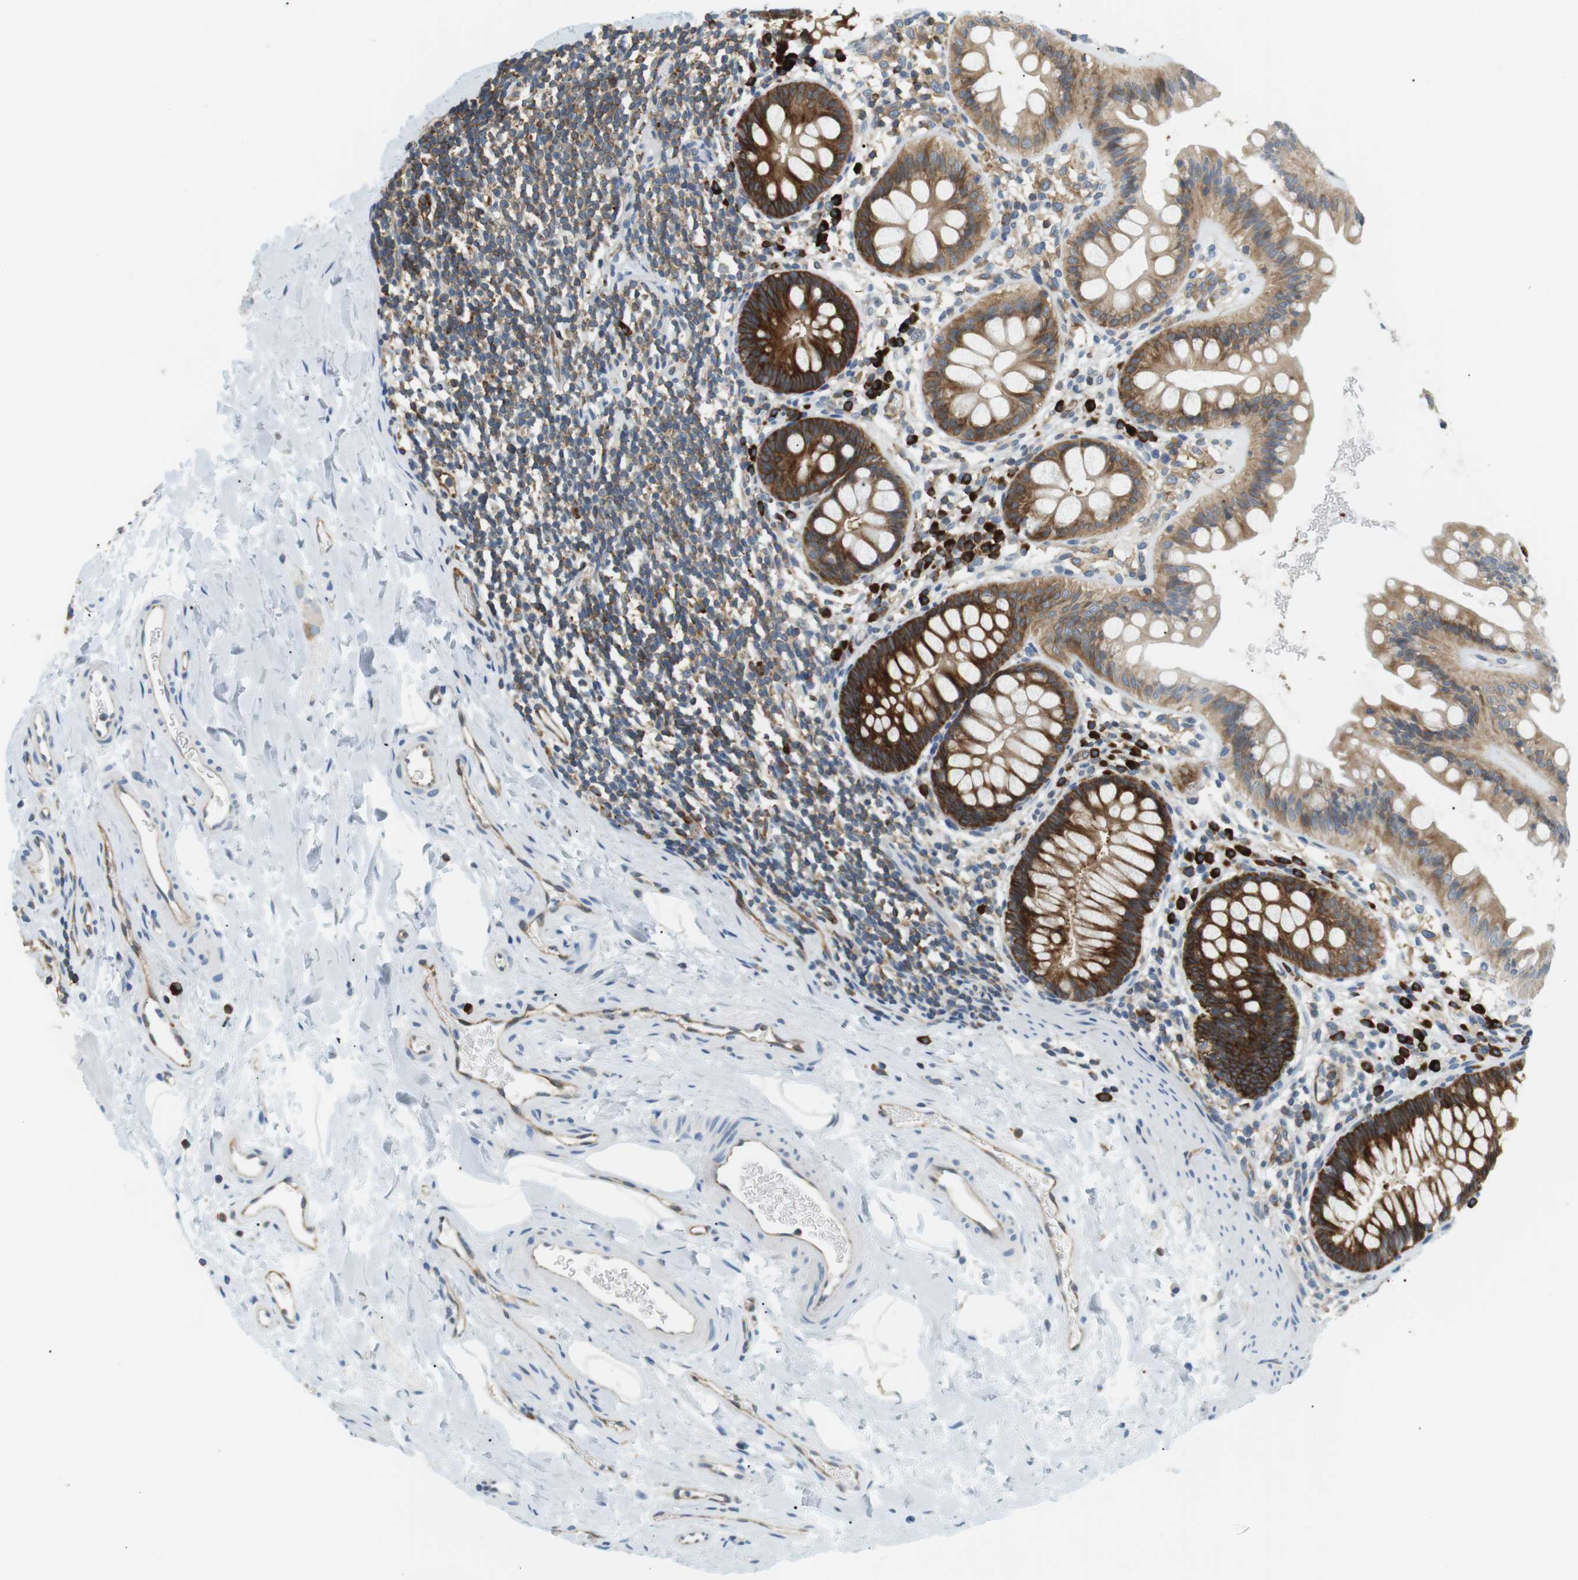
{"staining": {"intensity": "strong", "quantity": ">75%", "location": "cytoplasmic/membranous"}, "tissue": "rectum", "cell_type": "Glandular cells", "image_type": "normal", "snomed": [{"axis": "morphology", "description": "Normal tissue, NOS"}, {"axis": "topography", "description": "Rectum"}], "caption": "Brown immunohistochemical staining in unremarkable human rectum displays strong cytoplasmic/membranous expression in approximately >75% of glandular cells. The staining is performed using DAB (3,3'-diaminobenzidine) brown chromogen to label protein expression. The nuclei are counter-stained blue using hematoxylin.", "gene": "TMEM200A", "patient": {"sex": "female", "age": 24}}